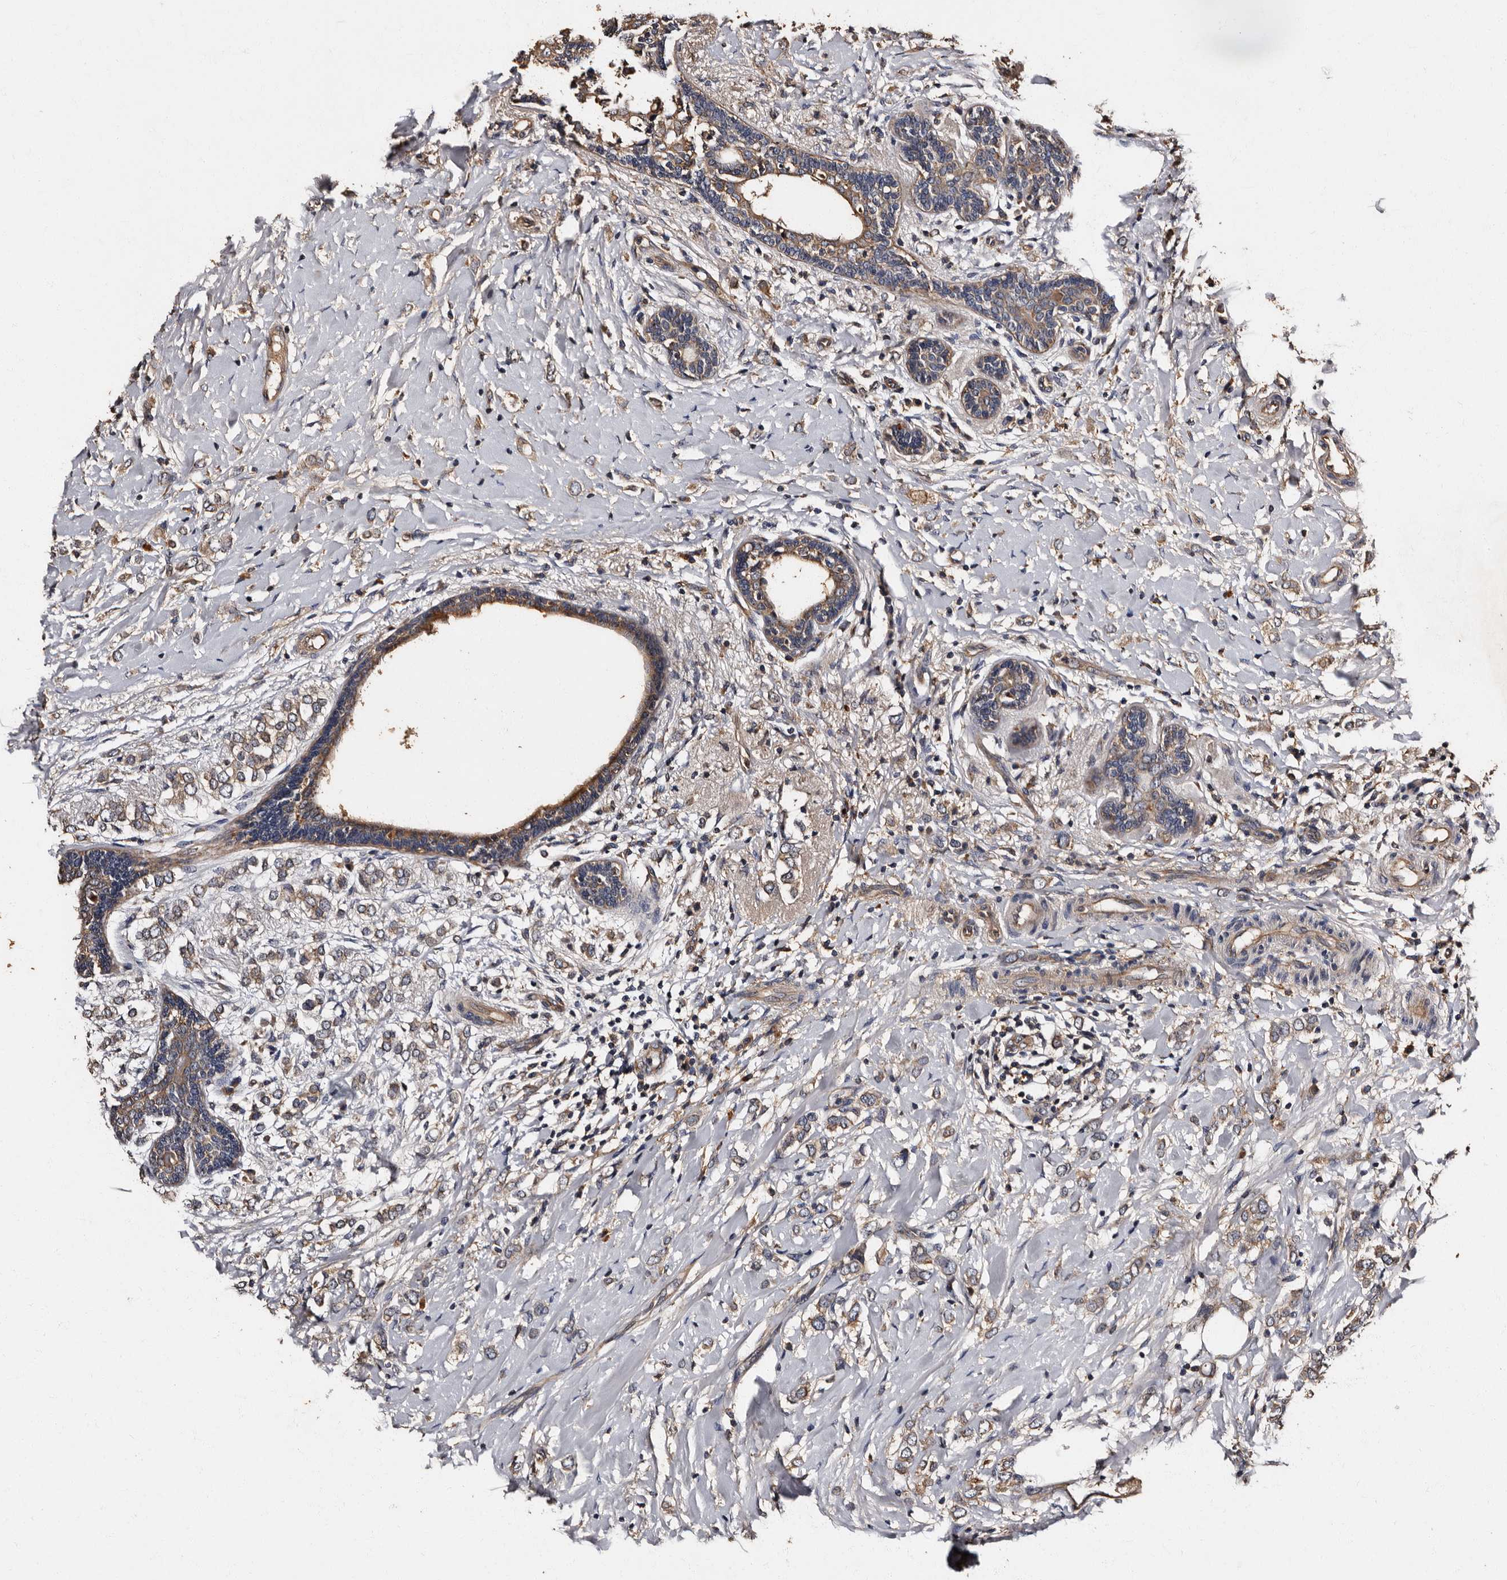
{"staining": {"intensity": "weak", "quantity": ">75%", "location": "cytoplasmic/membranous"}, "tissue": "breast cancer", "cell_type": "Tumor cells", "image_type": "cancer", "snomed": [{"axis": "morphology", "description": "Normal tissue, NOS"}, {"axis": "morphology", "description": "Lobular carcinoma"}, {"axis": "topography", "description": "Breast"}], "caption": "IHC micrograph of human breast cancer (lobular carcinoma) stained for a protein (brown), which demonstrates low levels of weak cytoplasmic/membranous expression in approximately >75% of tumor cells.", "gene": "ADCK5", "patient": {"sex": "female", "age": 47}}